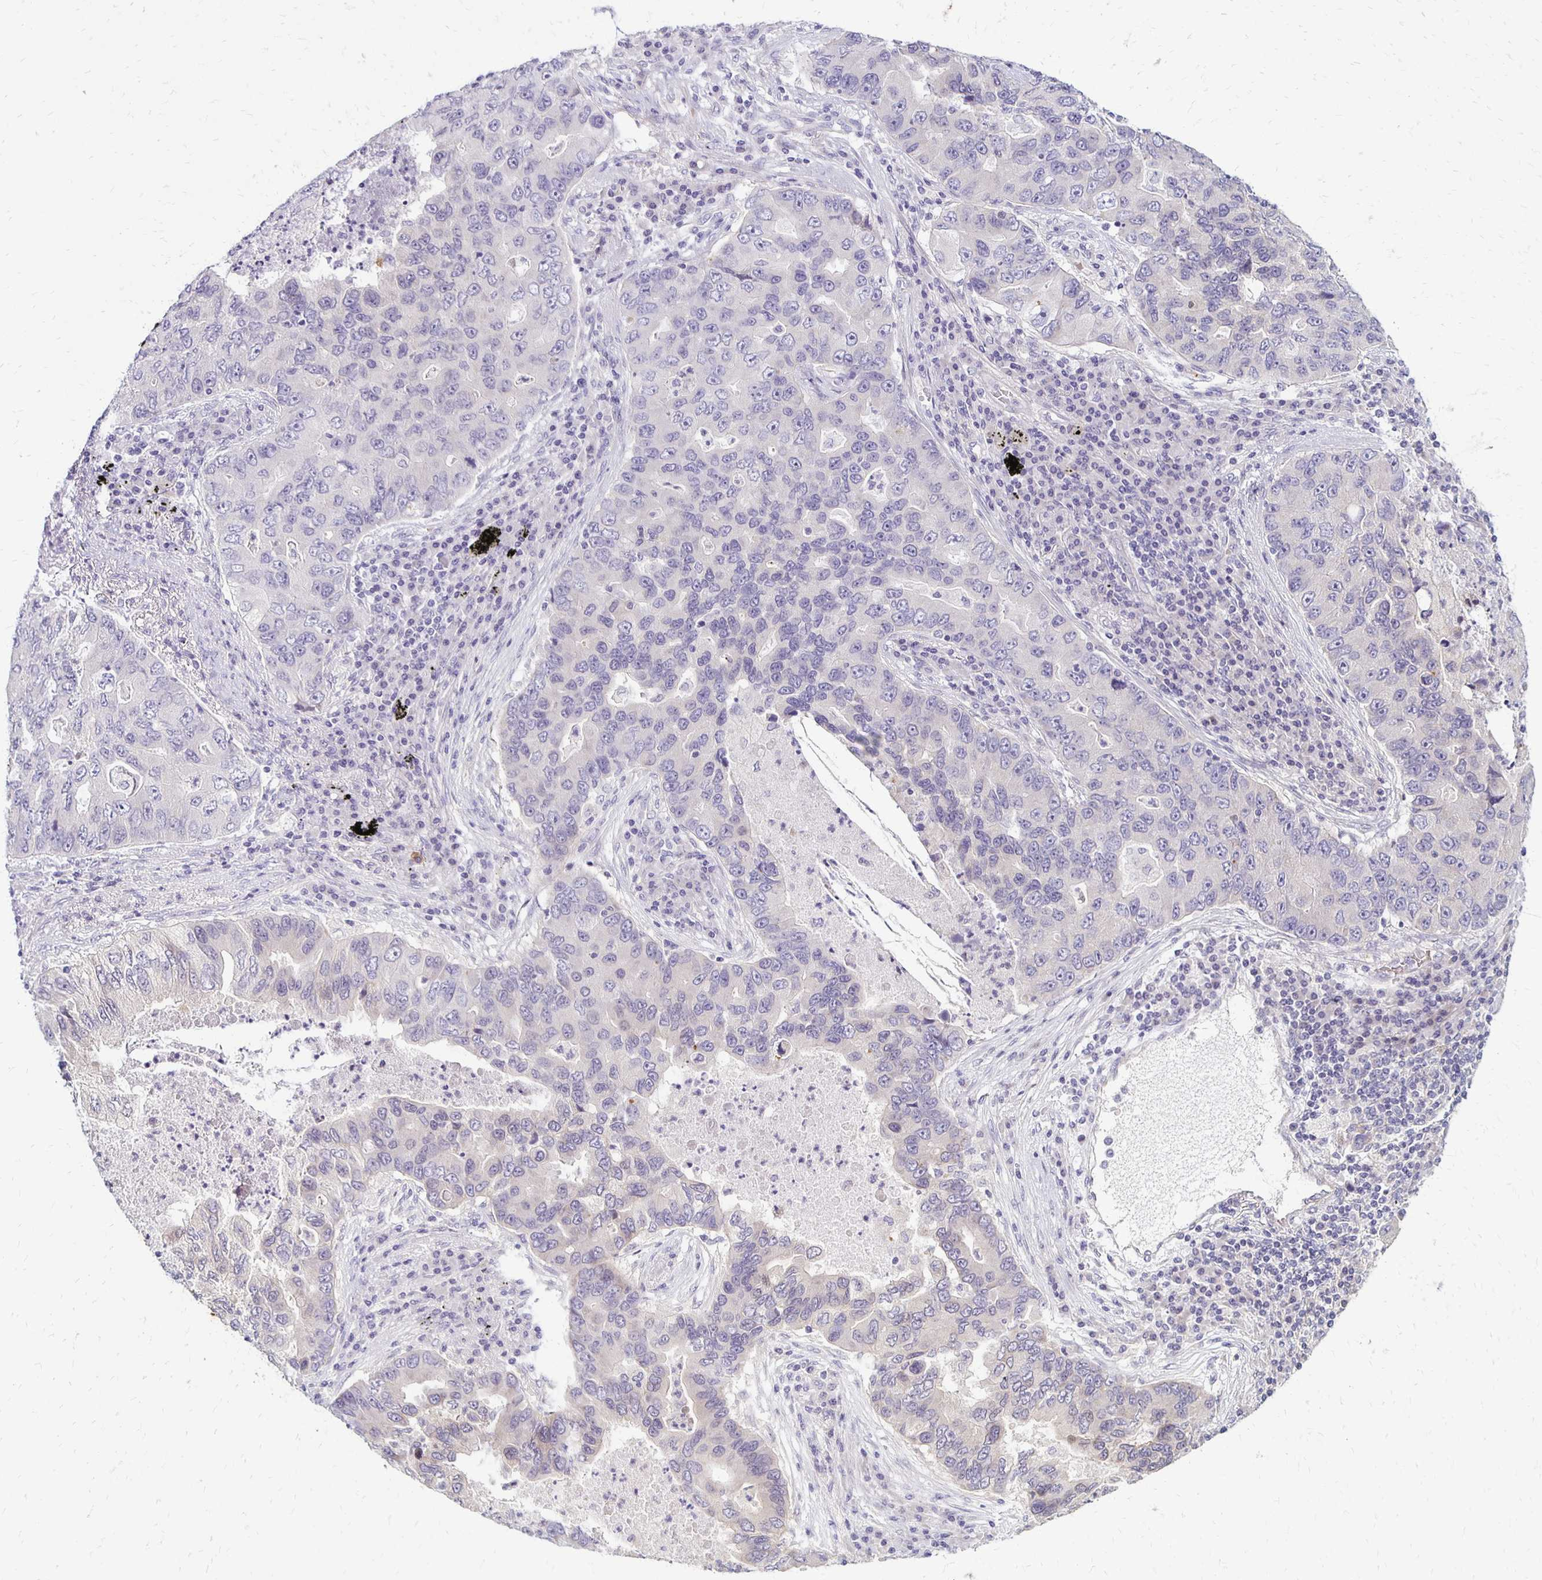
{"staining": {"intensity": "negative", "quantity": "none", "location": "none"}, "tissue": "lung cancer", "cell_type": "Tumor cells", "image_type": "cancer", "snomed": [{"axis": "morphology", "description": "Adenocarcinoma, NOS"}, {"axis": "morphology", "description": "Adenocarcinoma, metastatic, NOS"}, {"axis": "topography", "description": "Lymph node"}, {"axis": "topography", "description": "Lung"}], "caption": "Adenocarcinoma (lung) stained for a protein using immunohistochemistry (IHC) reveals no positivity tumor cells.", "gene": "KATNBL1", "patient": {"sex": "female", "age": 54}}